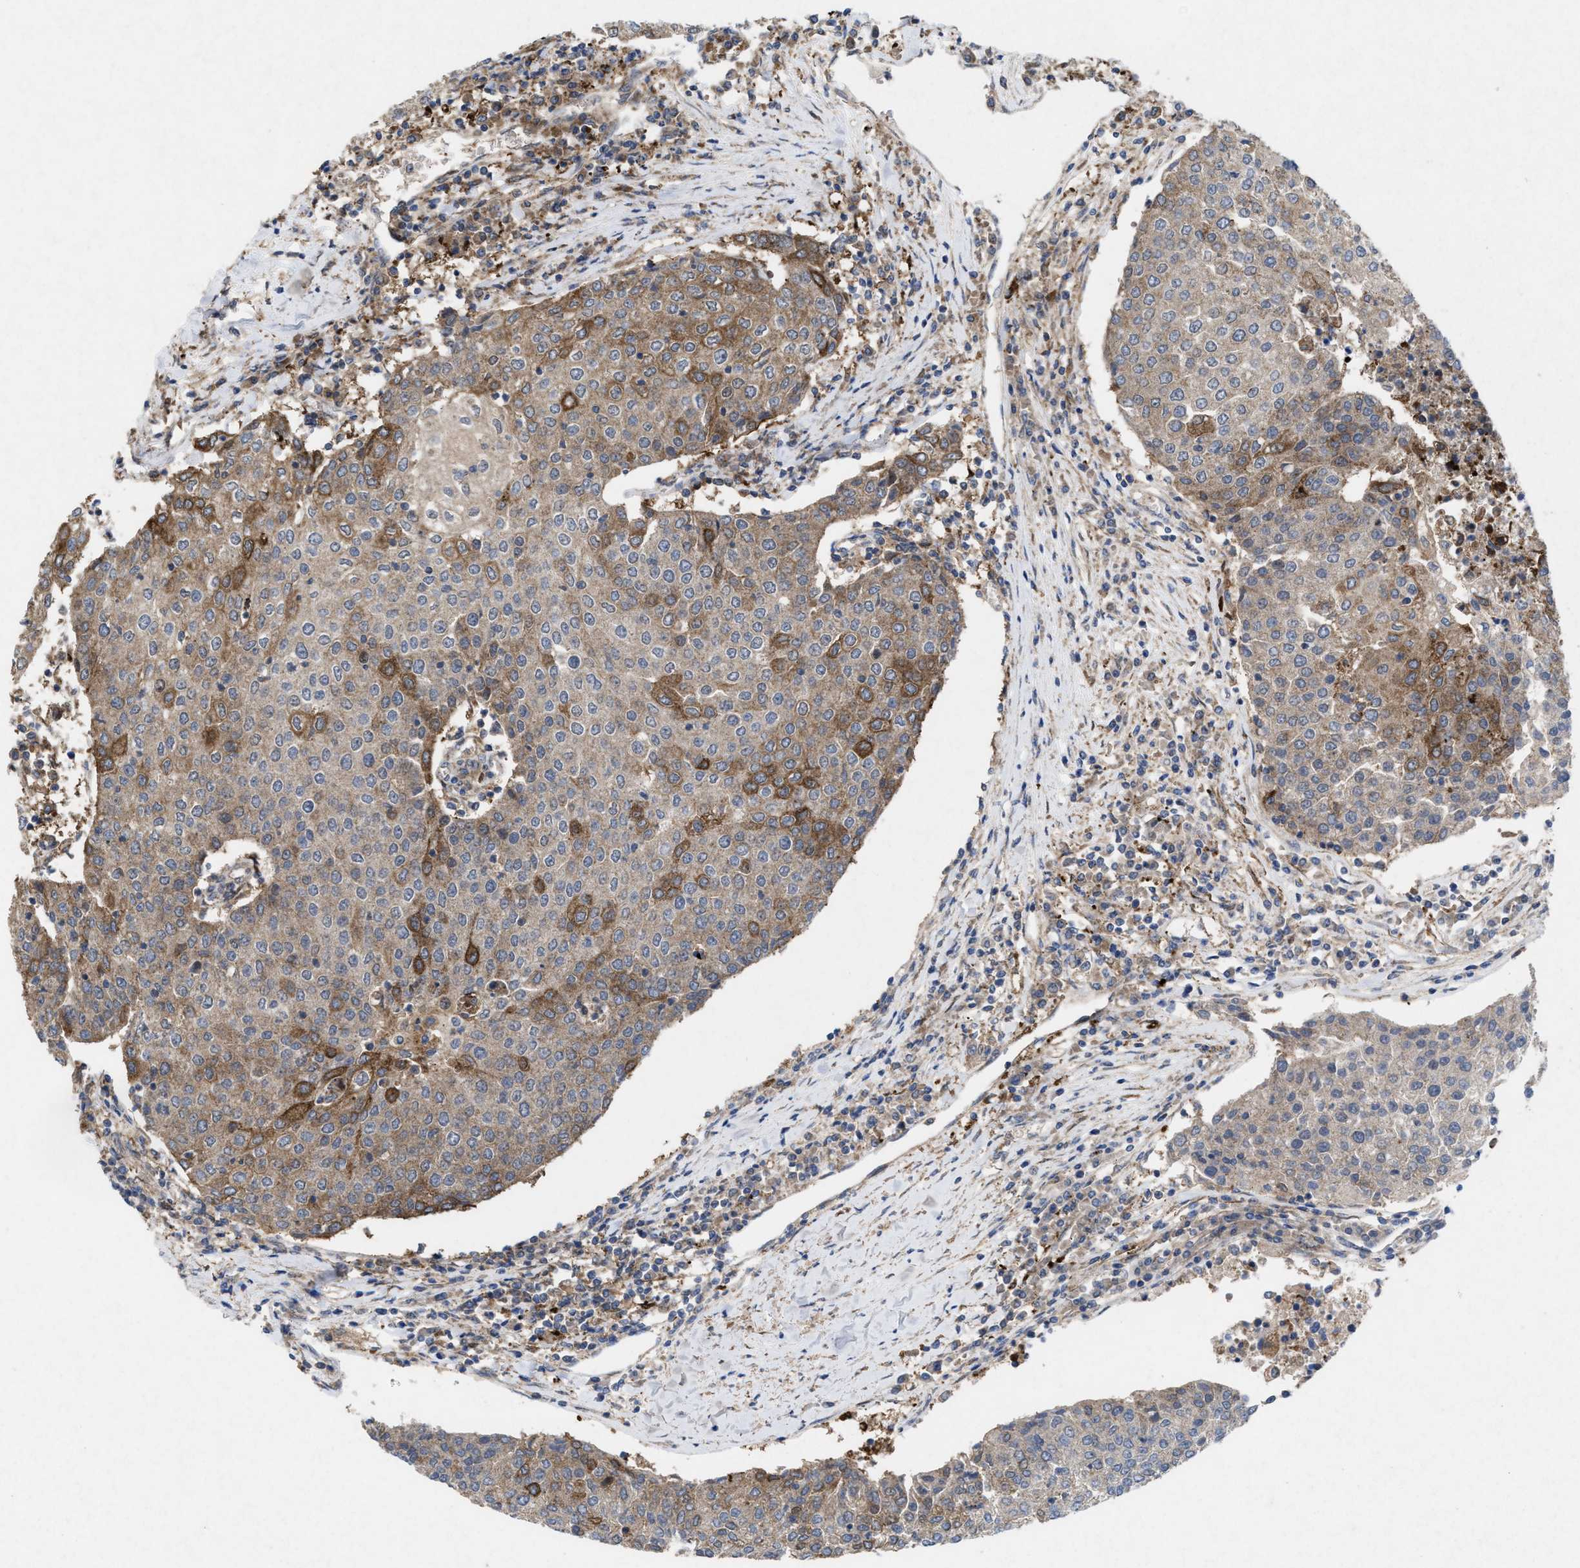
{"staining": {"intensity": "moderate", "quantity": "25%-75%", "location": "cytoplasmic/membranous"}, "tissue": "urothelial cancer", "cell_type": "Tumor cells", "image_type": "cancer", "snomed": [{"axis": "morphology", "description": "Urothelial carcinoma, High grade"}, {"axis": "topography", "description": "Urinary bladder"}], "caption": "Urothelial cancer was stained to show a protein in brown. There is medium levels of moderate cytoplasmic/membranous expression in approximately 25%-75% of tumor cells. (DAB (3,3'-diaminobenzidine) IHC with brightfield microscopy, high magnification).", "gene": "MSI2", "patient": {"sex": "female", "age": 85}}